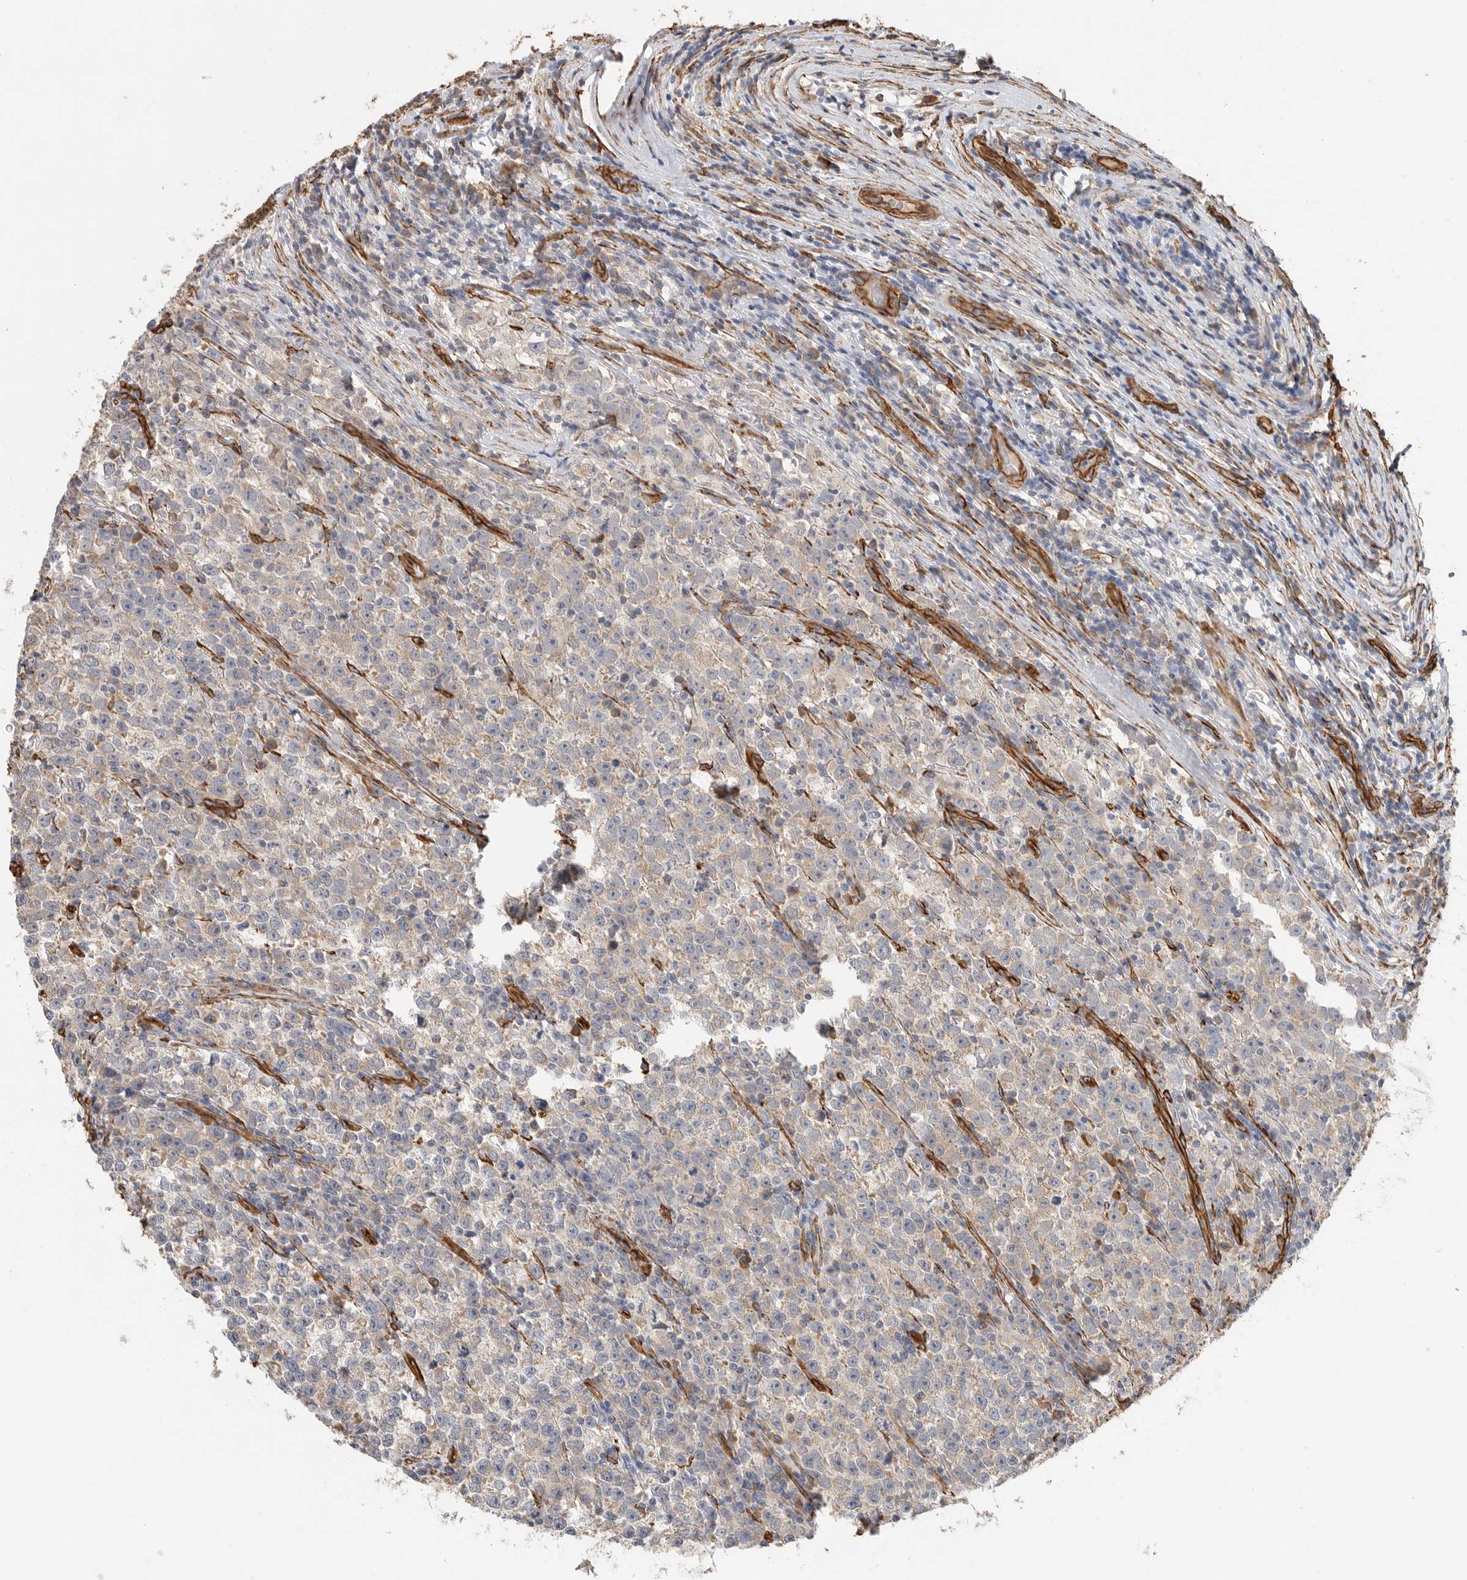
{"staining": {"intensity": "negative", "quantity": "none", "location": "none"}, "tissue": "testis cancer", "cell_type": "Tumor cells", "image_type": "cancer", "snomed": [{"axis": "morphology", "description": "Normal tissue, NOS"}, {"axis": "morphology", "description": "Seminoma, NOS"}, {"axis": "topography", "description": "Testis"}], "caption": "Tumor cells are negative for brown protein staining in seminoma (testis).", "gene": "JMJD4", "patient": {"sex": "male", "age": 43}}